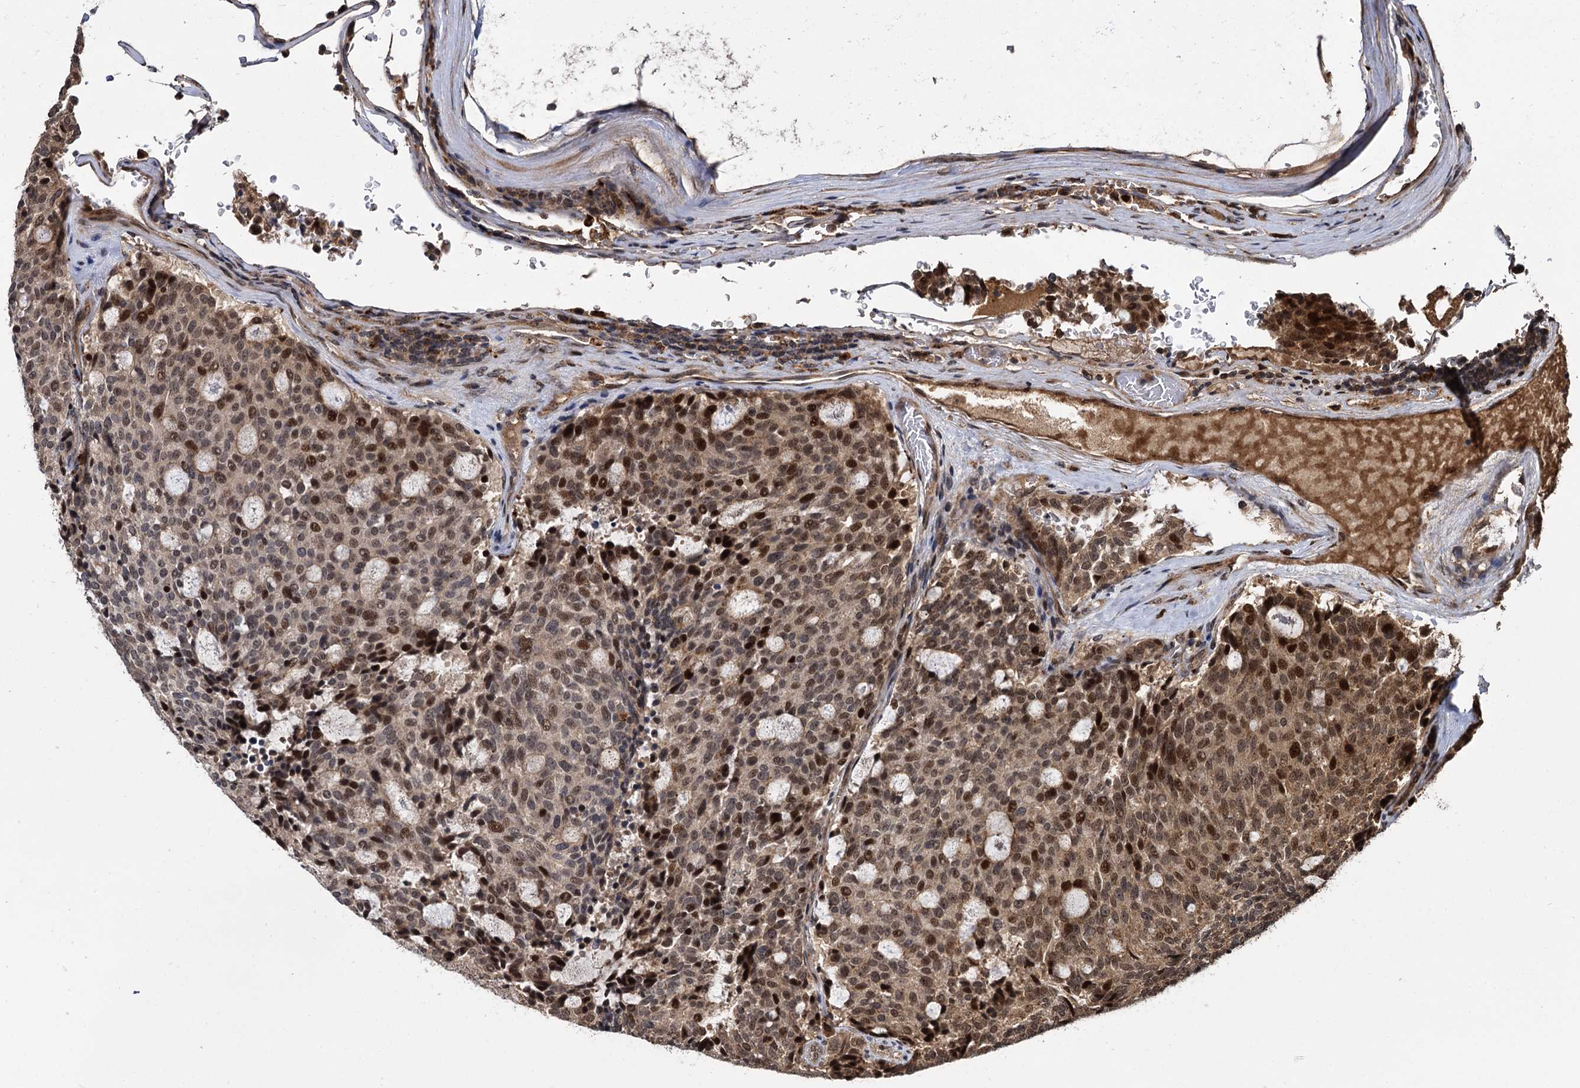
{"staining": {"intensity": "moderate", "quantity": "25%-75%", "location": "cytoplasmic/membranous,nuclear"}, "tissue": "carcinoid", "cell_type": "Tumor cells", "image_type": "cancer", "snomed": [{"axis": "morphology", "description": "Carcinoid, malignant, NOS"}, {"axis": "topography", "description": "Pancreas"}], "caption": "Tumor cells reveal medium levels of moderate cytoplasmic/membranous and nuclear staining in approximately 25%-75% of cells in human carcinoid.", "gene": "CEP192", "patient": {"sex": "female", "age": 54}}